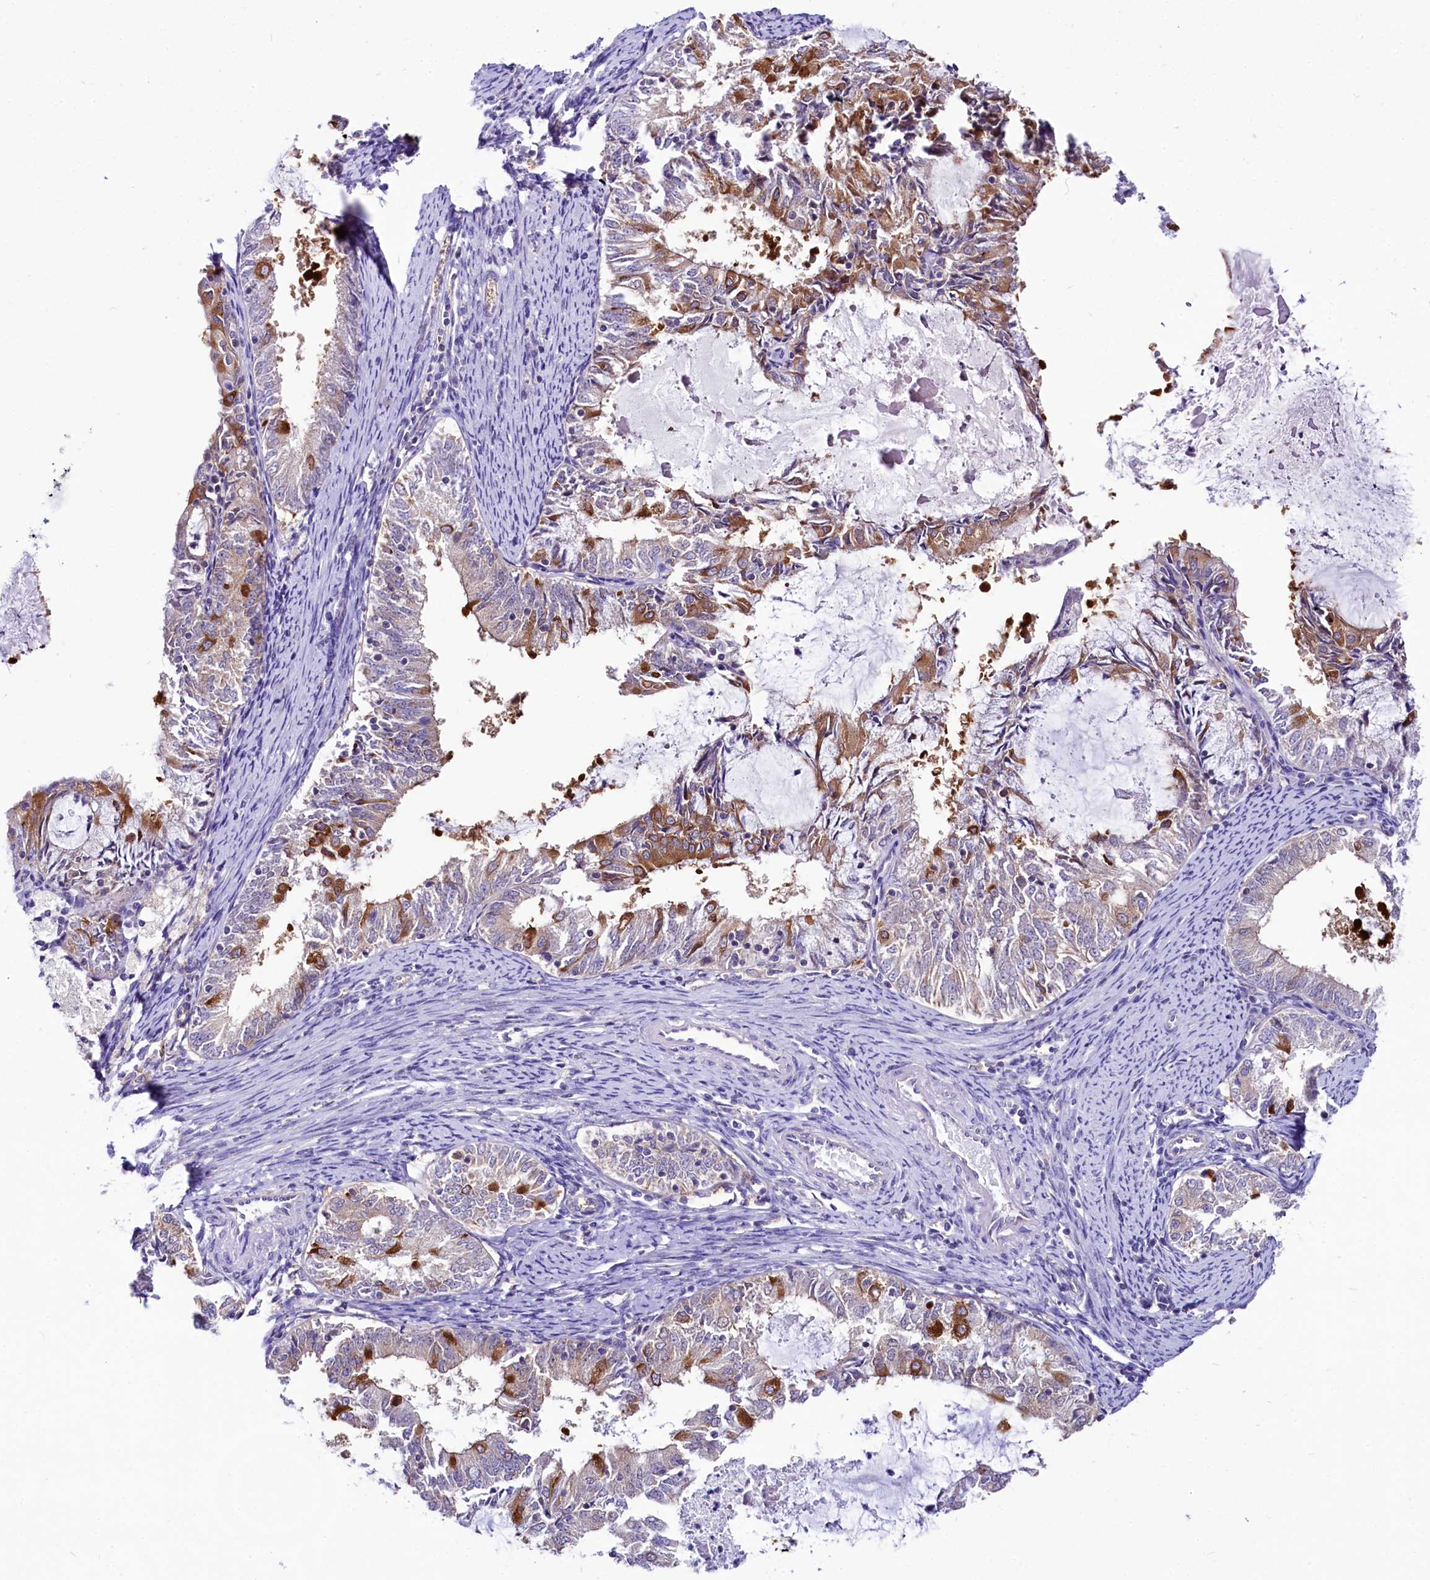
{"staining": {"intensity": "moderate", "quantity": "<25%", "location": "cytoplasmic/membranous"}, "tissue": "endometrial cancer", "cell_type": "Tumor cells", "image_type": "cancer", "snomed": [{"axis": "morphology", "description": "Adenocarcinoma, NOS"}, {"axis": "topography", "description": "Endometrium"}], "caption": "A photomicrograph showing moderate cytoplasmic/membranous positivity in about <25% of tumor cells in endometrial cancer (adenocarcinoma), as visualized by brown immunohistochemical staining.", "gene": "ABHD5", "patient": {"sex": "female", "age": 57}}